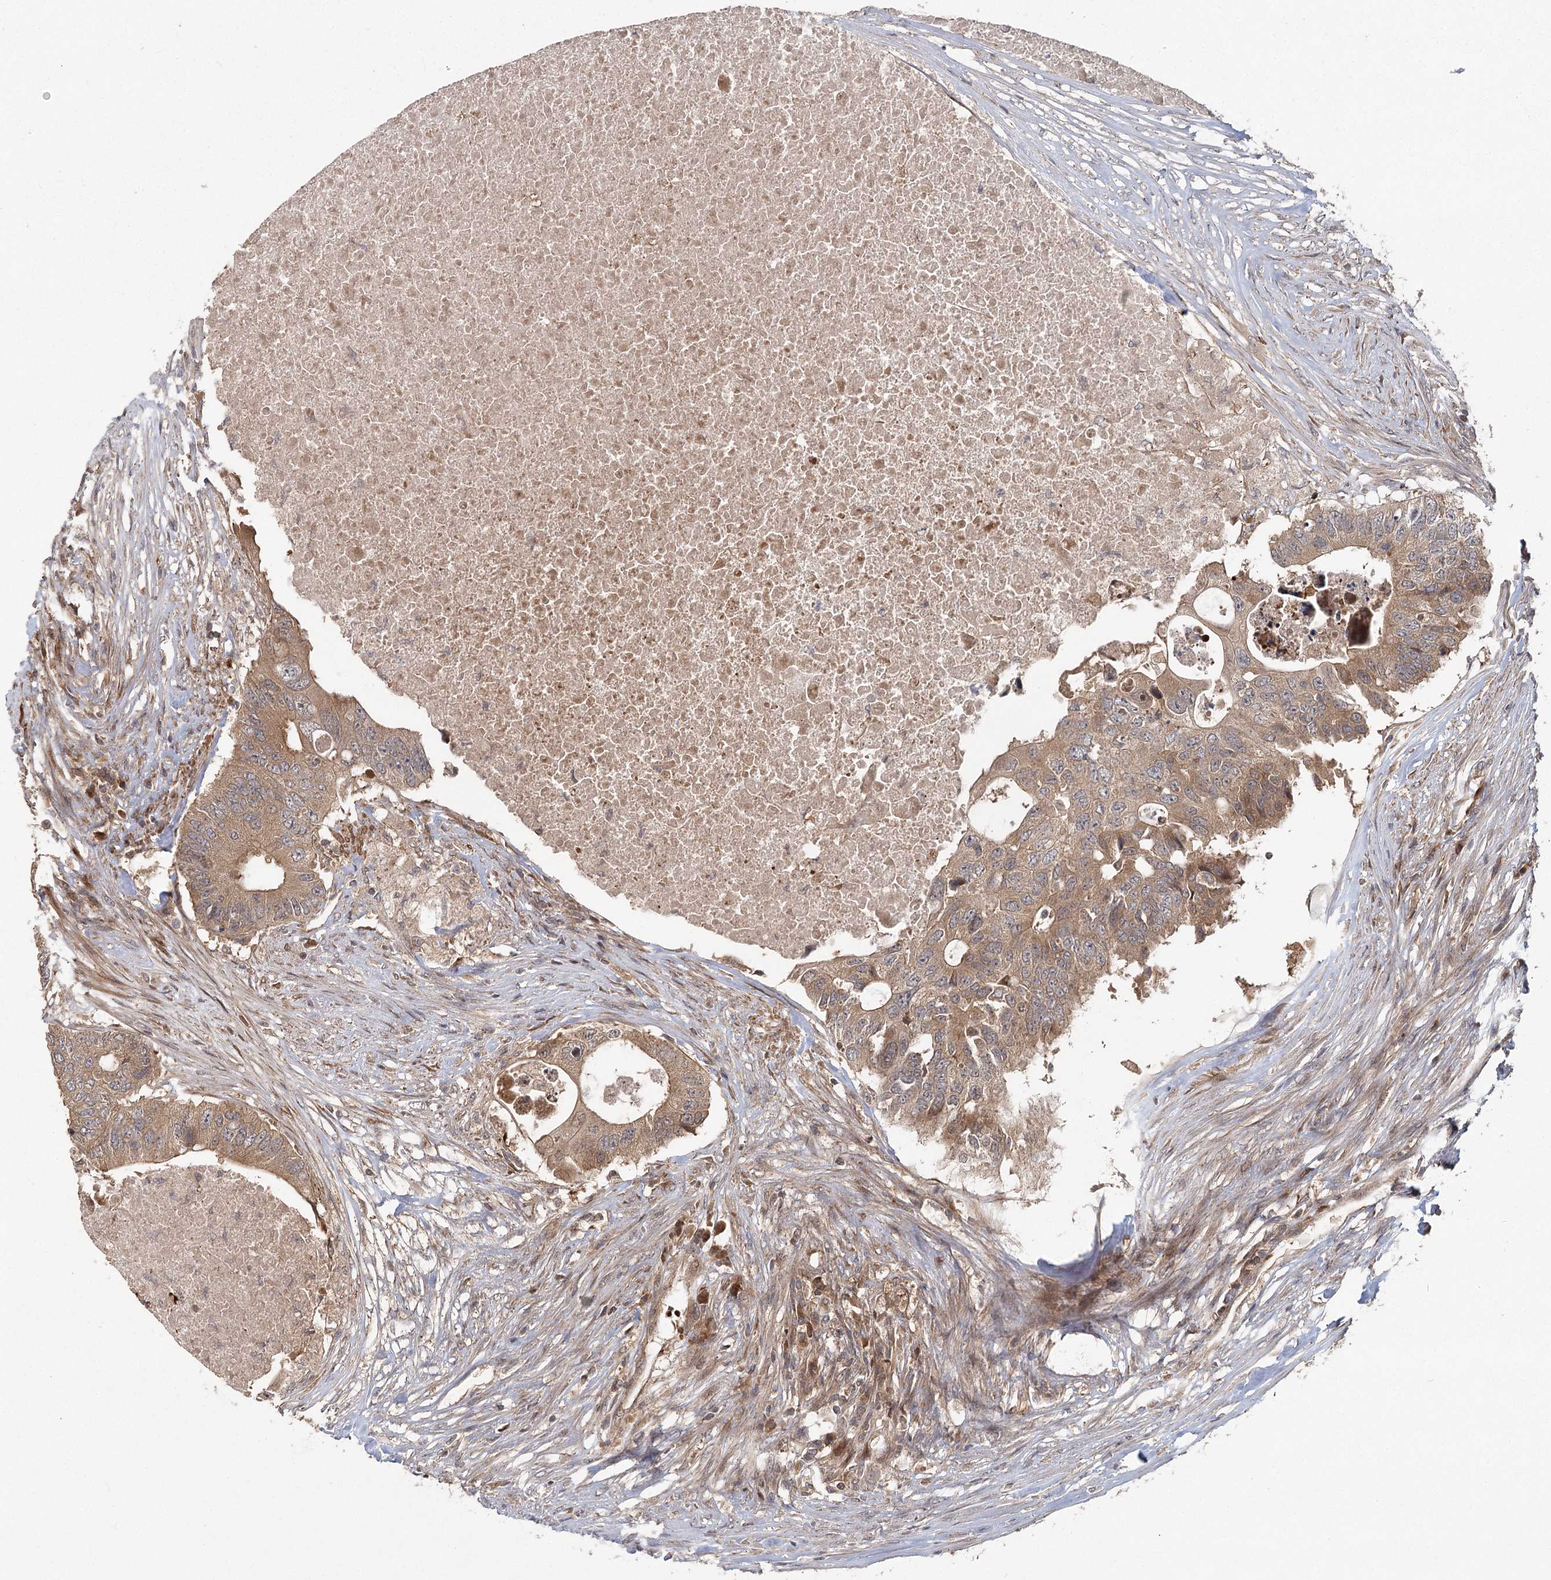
{"staining": {"intensity": "moderate", "quantity": ">75%", "location": "cytoplasmic/membranous"}, "tissue": "colorectal cancer", "cell_type": "Tumor cells", "image_type": "cancer", "snomed": [{"axis": "morphology", "description": "Adenocarcinoma, NOS"}, {"axis": "topography", "description": "Colon"}], "caption": "Colorectal adenocarcinoma stained for a protein (brown) displays moderate cytoplasmic/membranous positive expression in approximately >75% of tumor cells.", "gene": "RAPGEF6", "patient": {"sex": "male", "age": 71}}